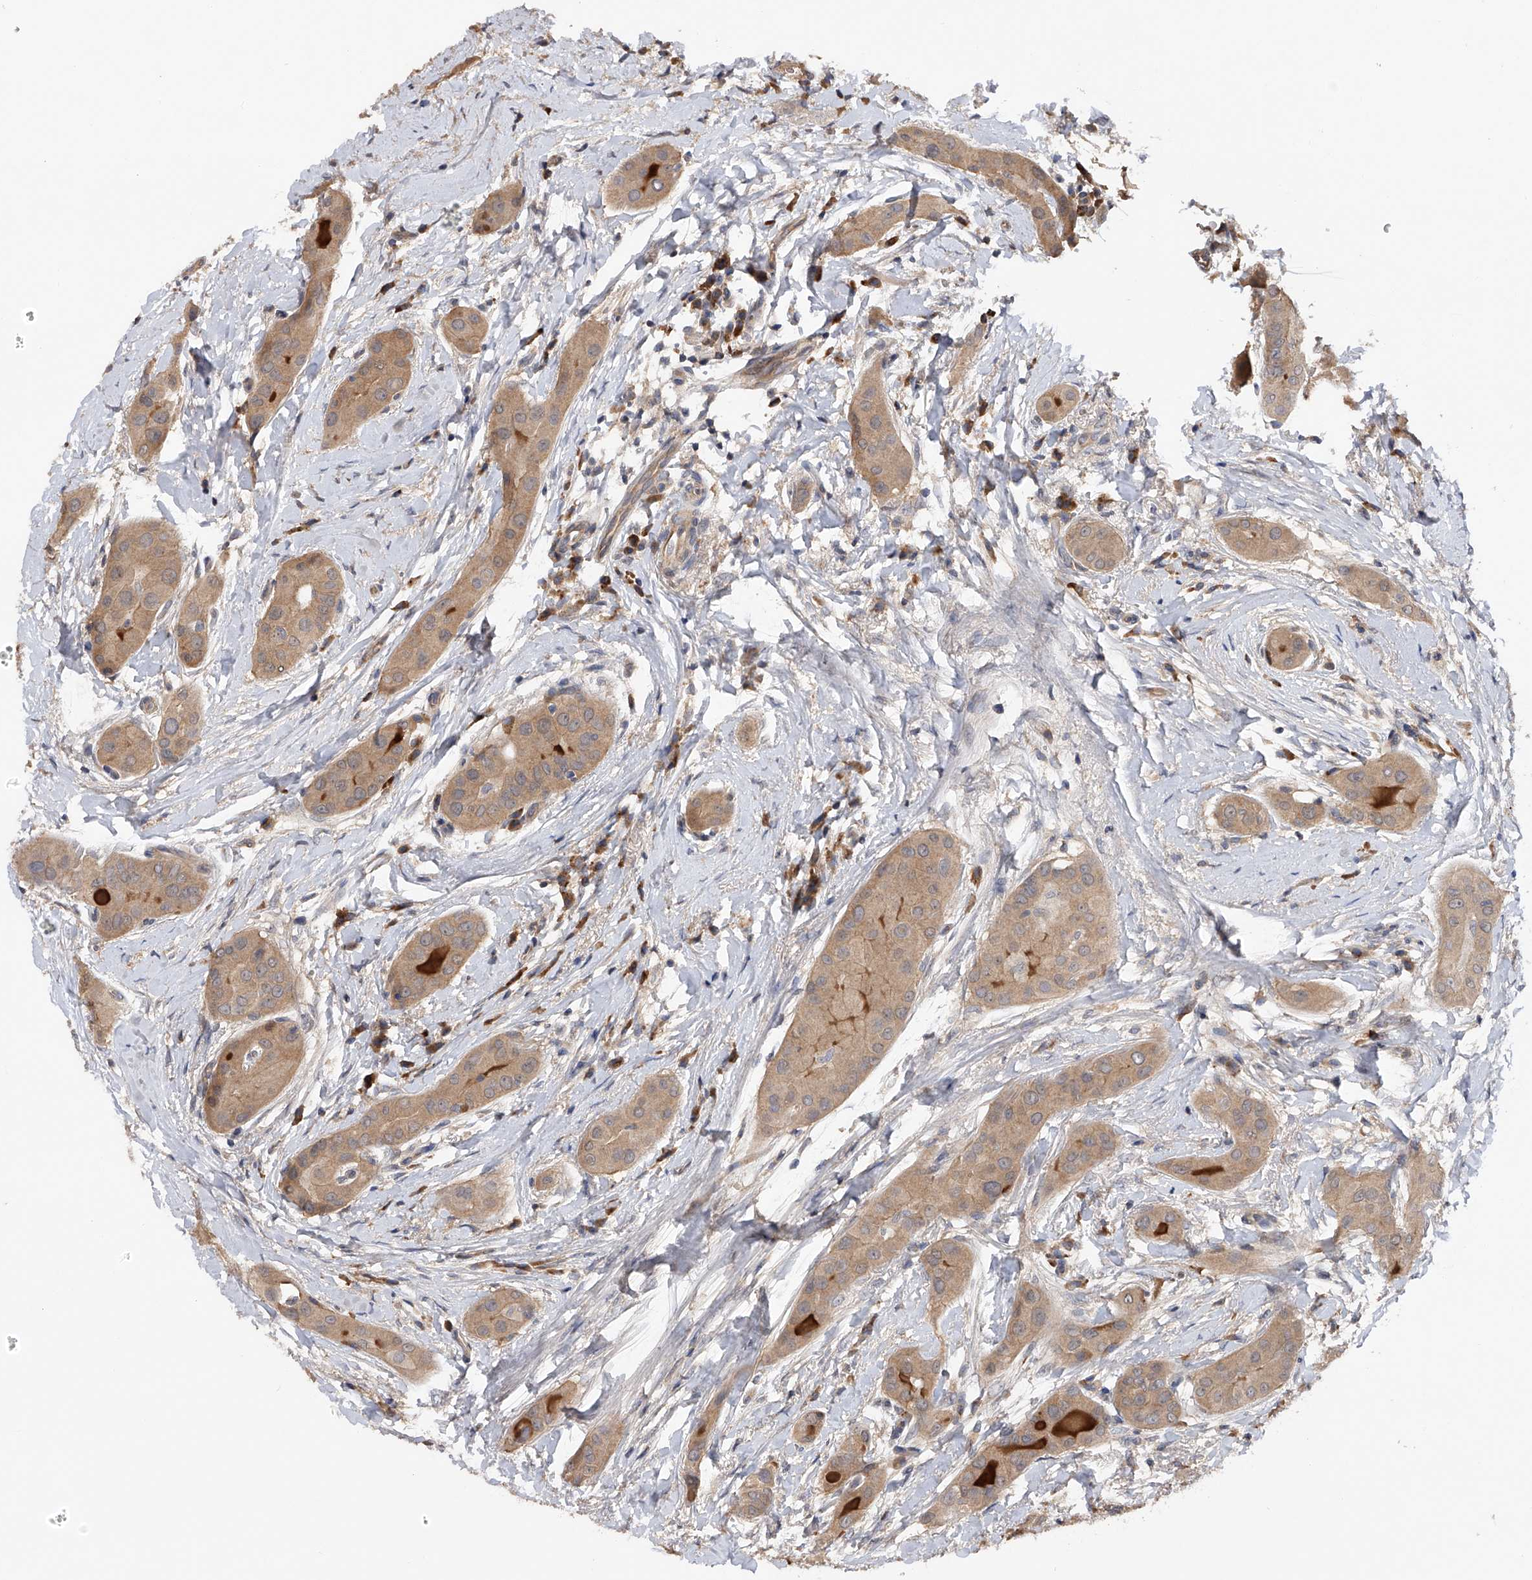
{"staining": {"intensity": "weak", "quantity": ">75%", "location": "cytoplasmic/membranous"}, "tissue": "thyroid cancer", "cell_type": "Tumor cells", "image_type": "cancer", "snomed": [{"axis": "morphology", "description": "Papillary adenocarcinoma, NOS"}, {"axis": "topography", "description": "Thyroid gland"}], "caption": "Human thyroid cancer stained with a protein marker demonstrates weak staining in tumor cells.", "gene": "CFAP298", "patient": {"sex": "male", "age": 33}}